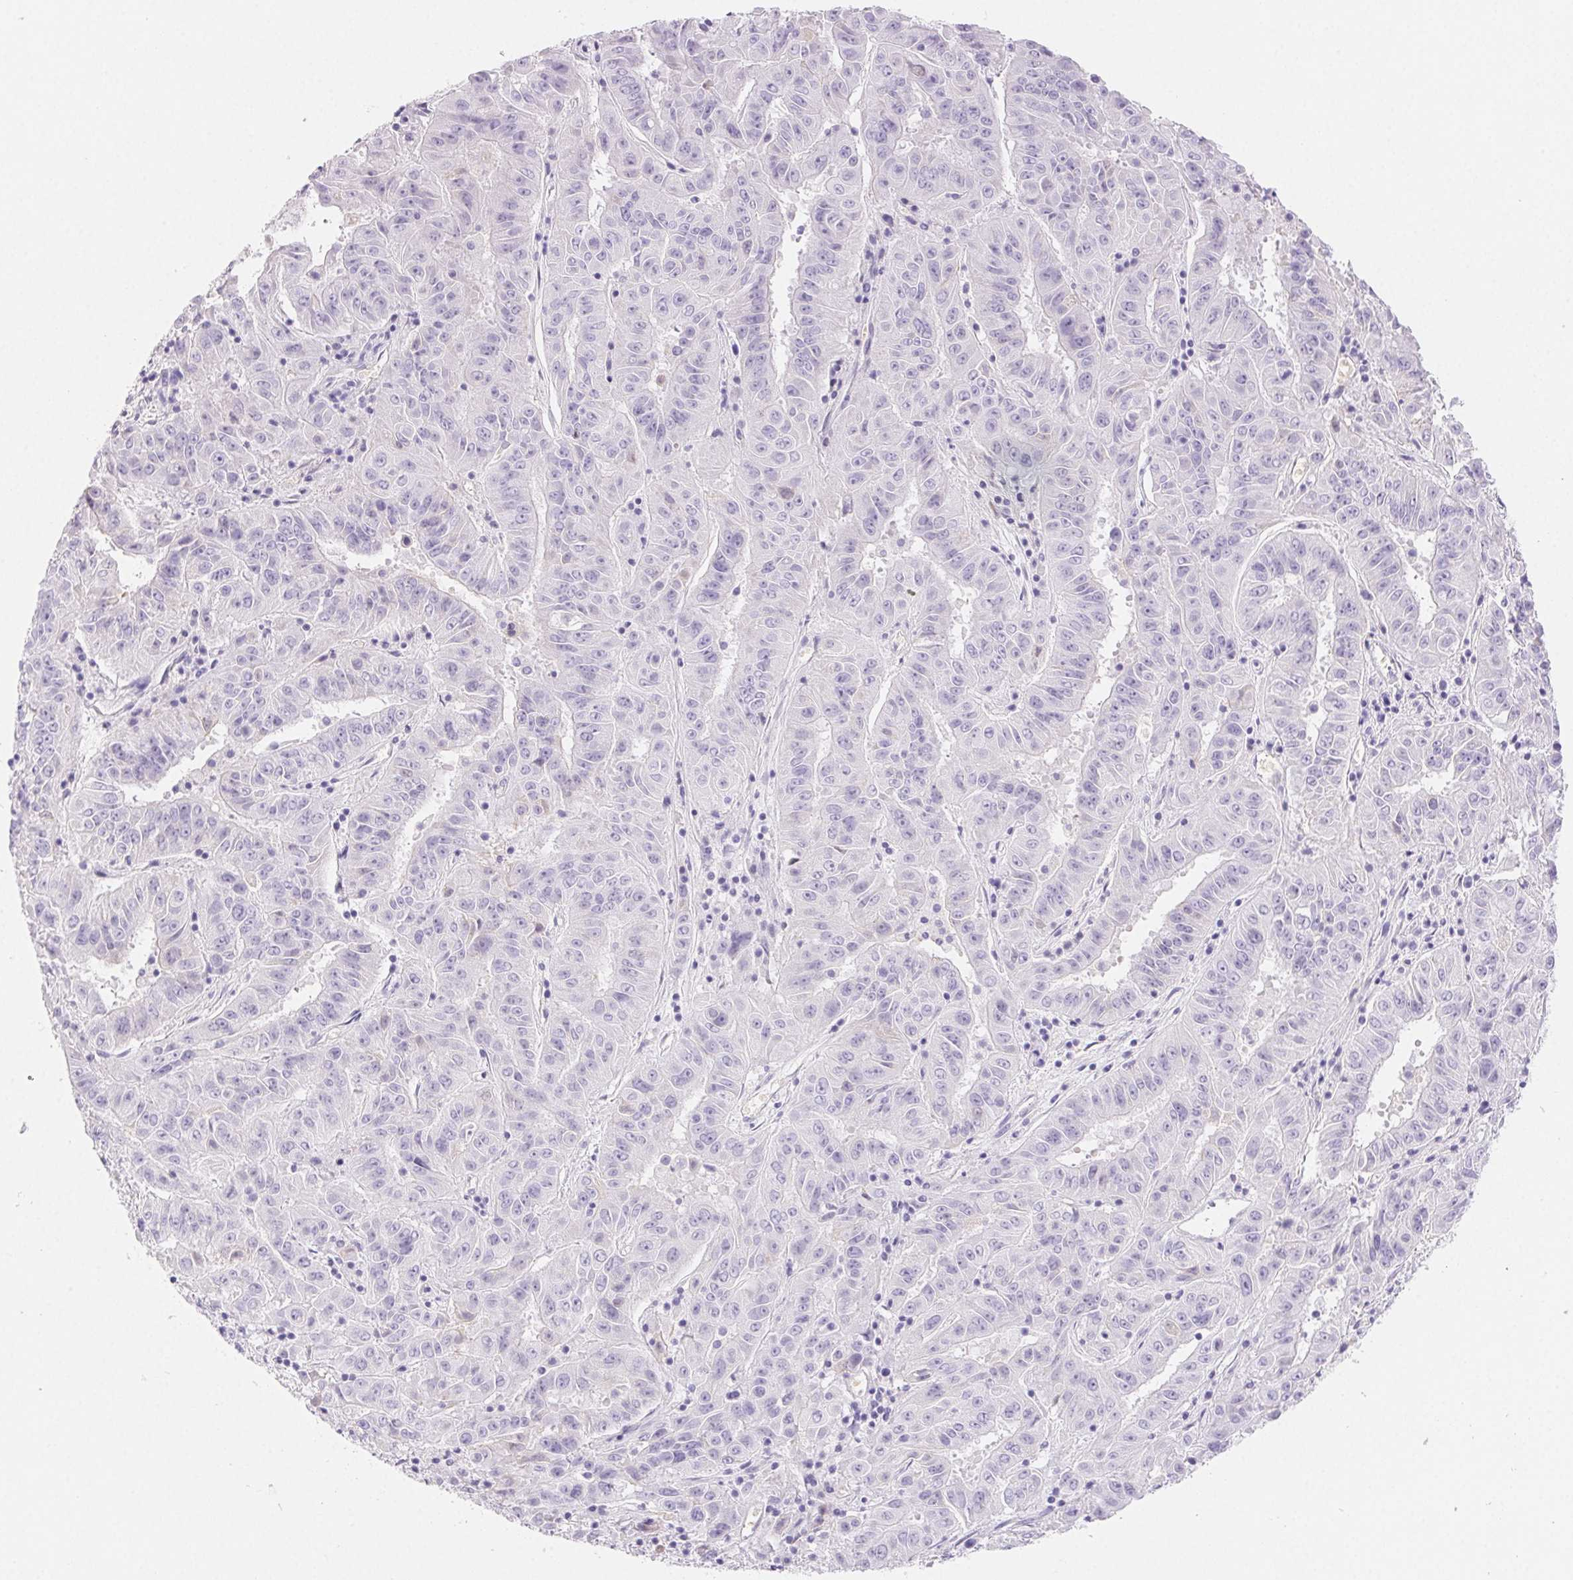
{"staining": {"intensity": "negative", "quantity": "none", "location": "none"}, "tissue": "pancreatic cancer", "cell_type": "Tumor cells", "image_type": "cancer", "snomed": [{"axis": "morphology", "description": "Adenocarcinoma, NOS"}, {"axis": "topography", "description": "Pancreas"}], "caption": "This is an immunohistochemistry (IHC) micrograph of human adenocarcinoma (pancreatic). There is no expression in tumor cells.", "gene": "PADI4", "patient": {"sex": "male", "age": 63}}